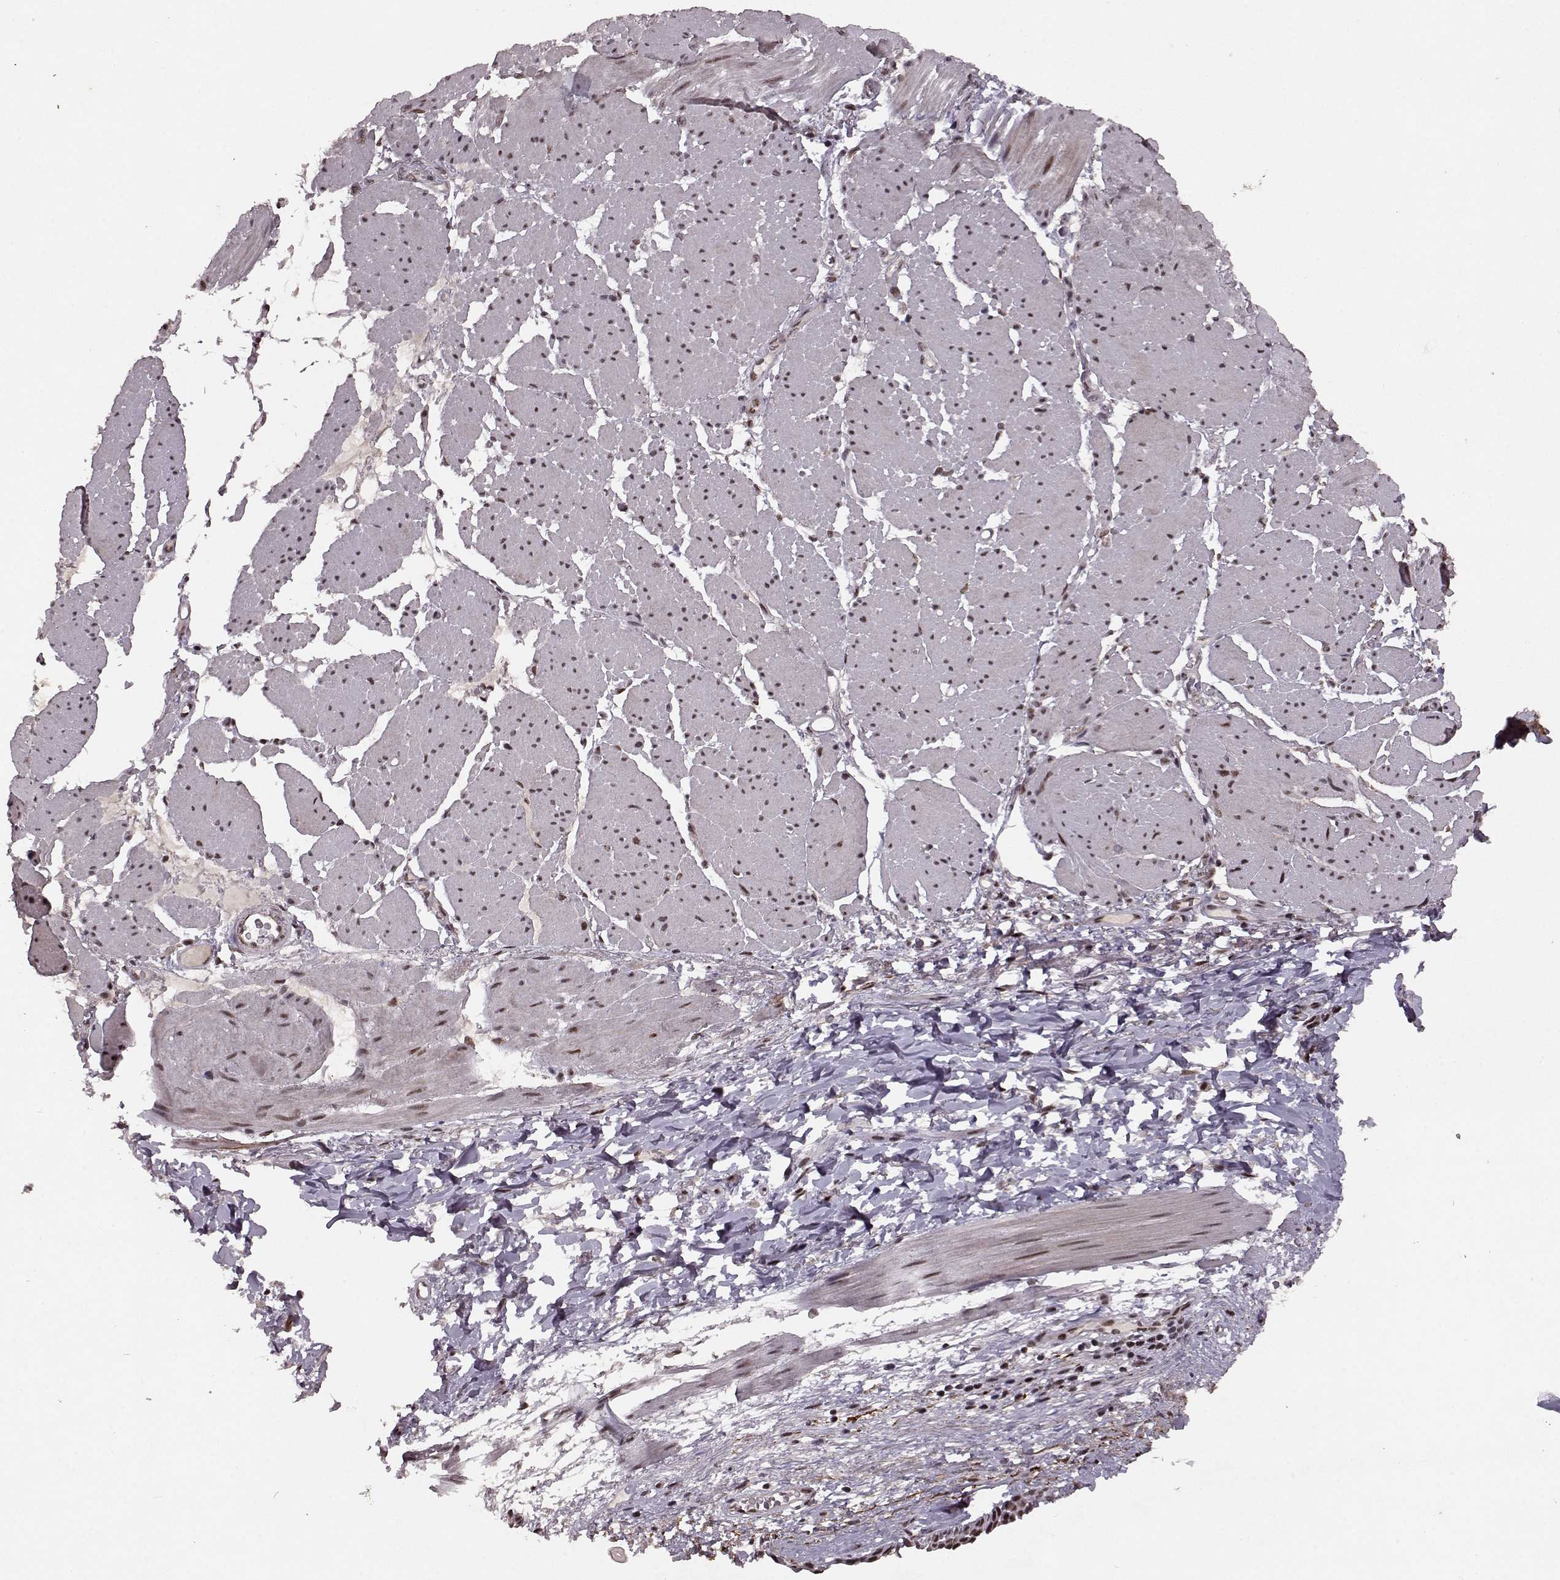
{"staining": {"intensity": "moderate", "quantity": ">75%", "location": "nuclear"}, "tissue": "esophagus", "cell_type": "Squamous epithelial cells", "image_type": "normal", "snomed": [{"axis": "morphology", "description": "Normal tissue, NOS"}, {"axis": "topography", "description": "Esophagus"}], "caption": "Immunohistochemical staining of unremarkable esophagus shows moderate nuclear protein staining in about >75% of squamous epithelial cells.", "gene": "RRAGD", "patient": {"sex": "male", "age": 76}}